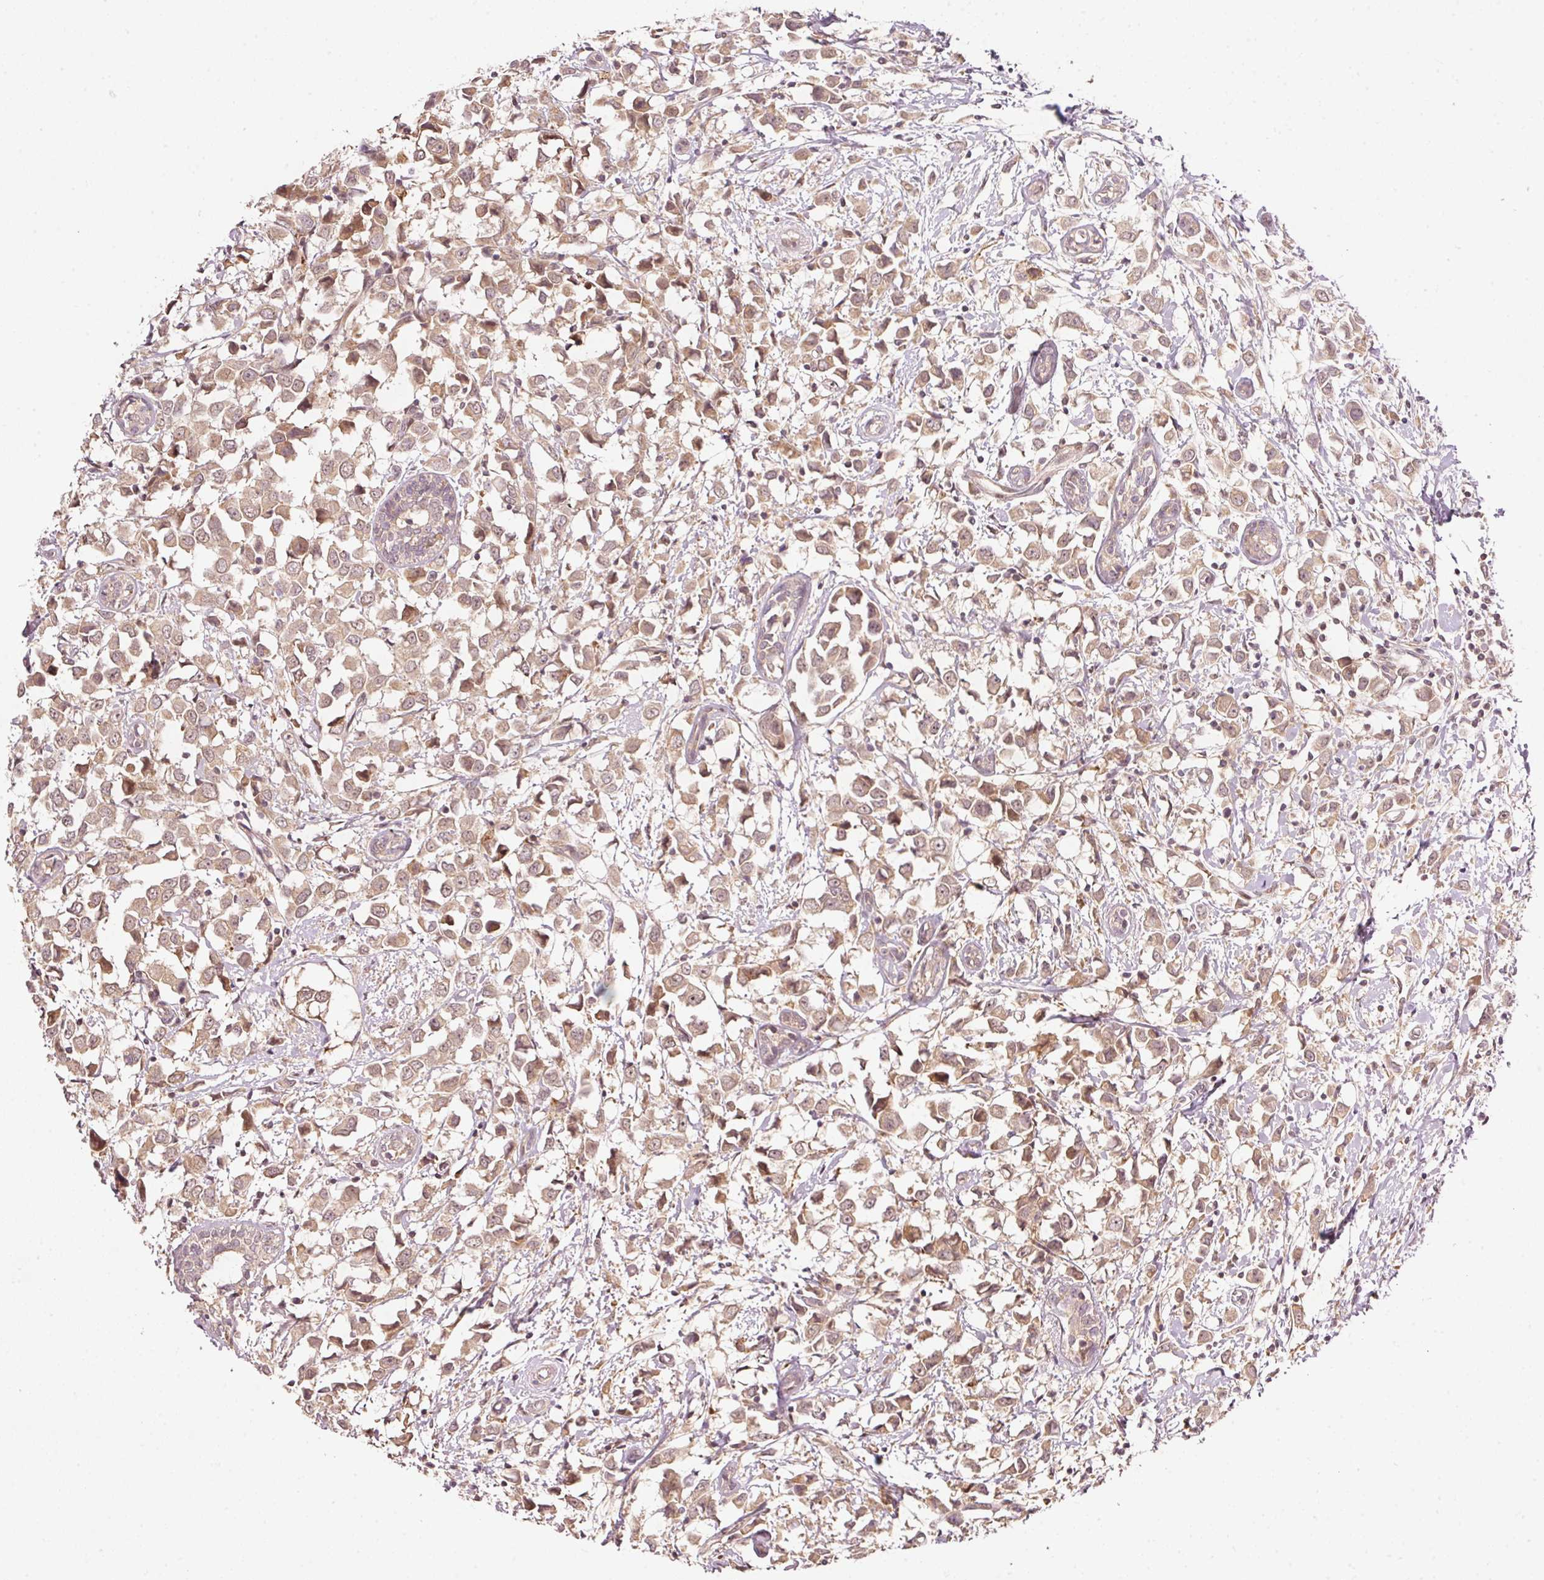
{"staining": {"intensity": "moderate", "quantity": ">75%", "location": "cytoplasmic/membranous,nuclear"}, "tissue": "breast cancer", "cell_type": "Tumor cells", "image_type": "cancer", "snomed": [{"axis": "morphology", "description": "Duct carcinoma"}, {"axis": "topography", "description": "Breast"}], "caption": "Protein expression analysis of breast cancer (infiltrating ductal carcinoma) demonstrates moderate cytoplasmic/membranous and nuclear staining in about >75% of tumor cells.", "gene": "PCDHB1", "patient": {"sex": "female", "age": 61}}